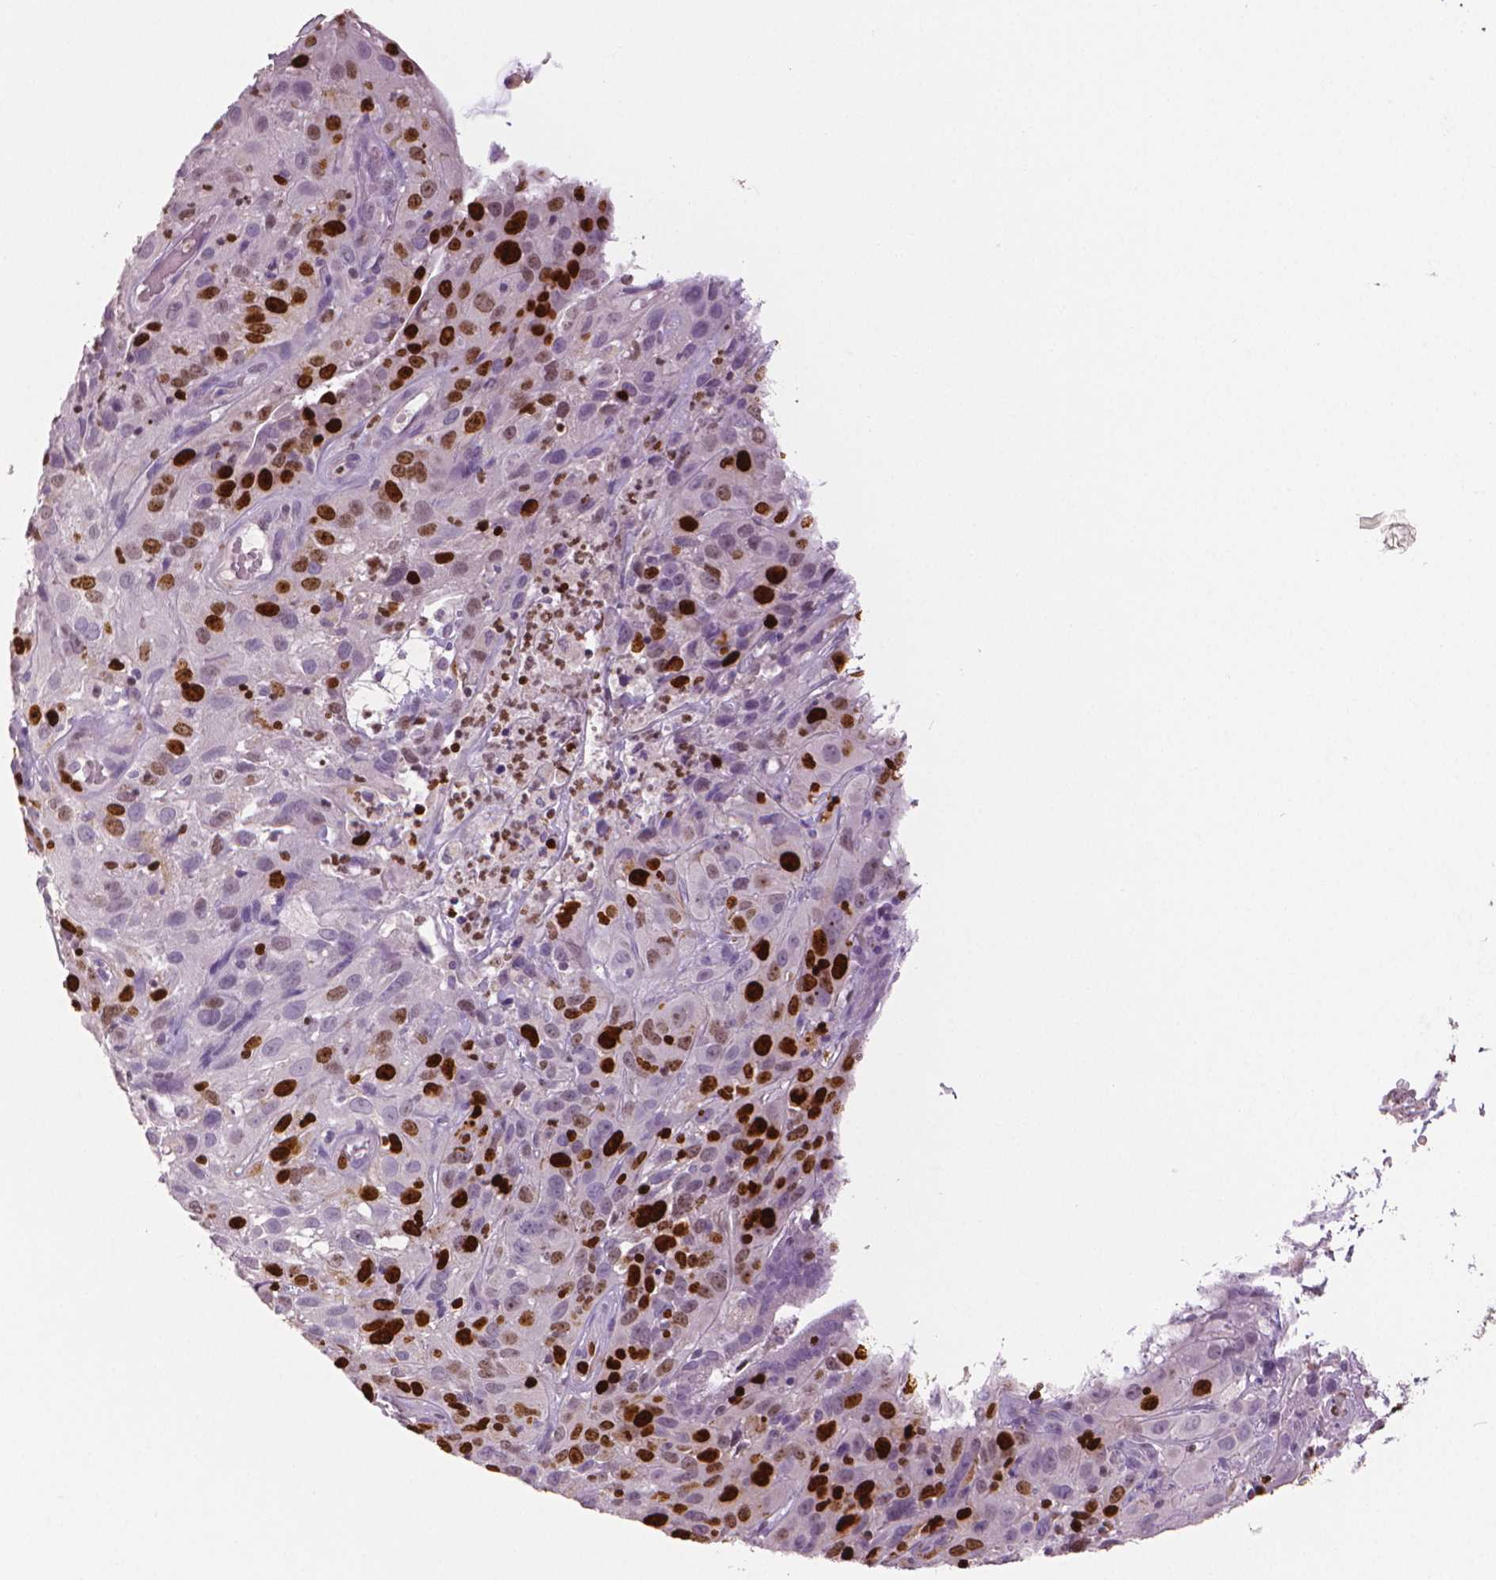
{"staining": {"intensity": "strong", "quantity": "25%-75%", "location": "nuclear"}, "tissue": "cervical cancer", "cell_type": "Tumor cells", "image_type": "cancer", "snomed": [{"axis": "morphology", "description": "Squamous cell carcinoma, NOS"}, {"axis": "topography", "description": "Cervix"}], "caption": "Tumor cells display strong nuclear staining in approximately 25%-75% of cells in cervical squamous cell carcinoma.", "gene": "MKI67", "patient": {"sex": "female", "age": 32}}